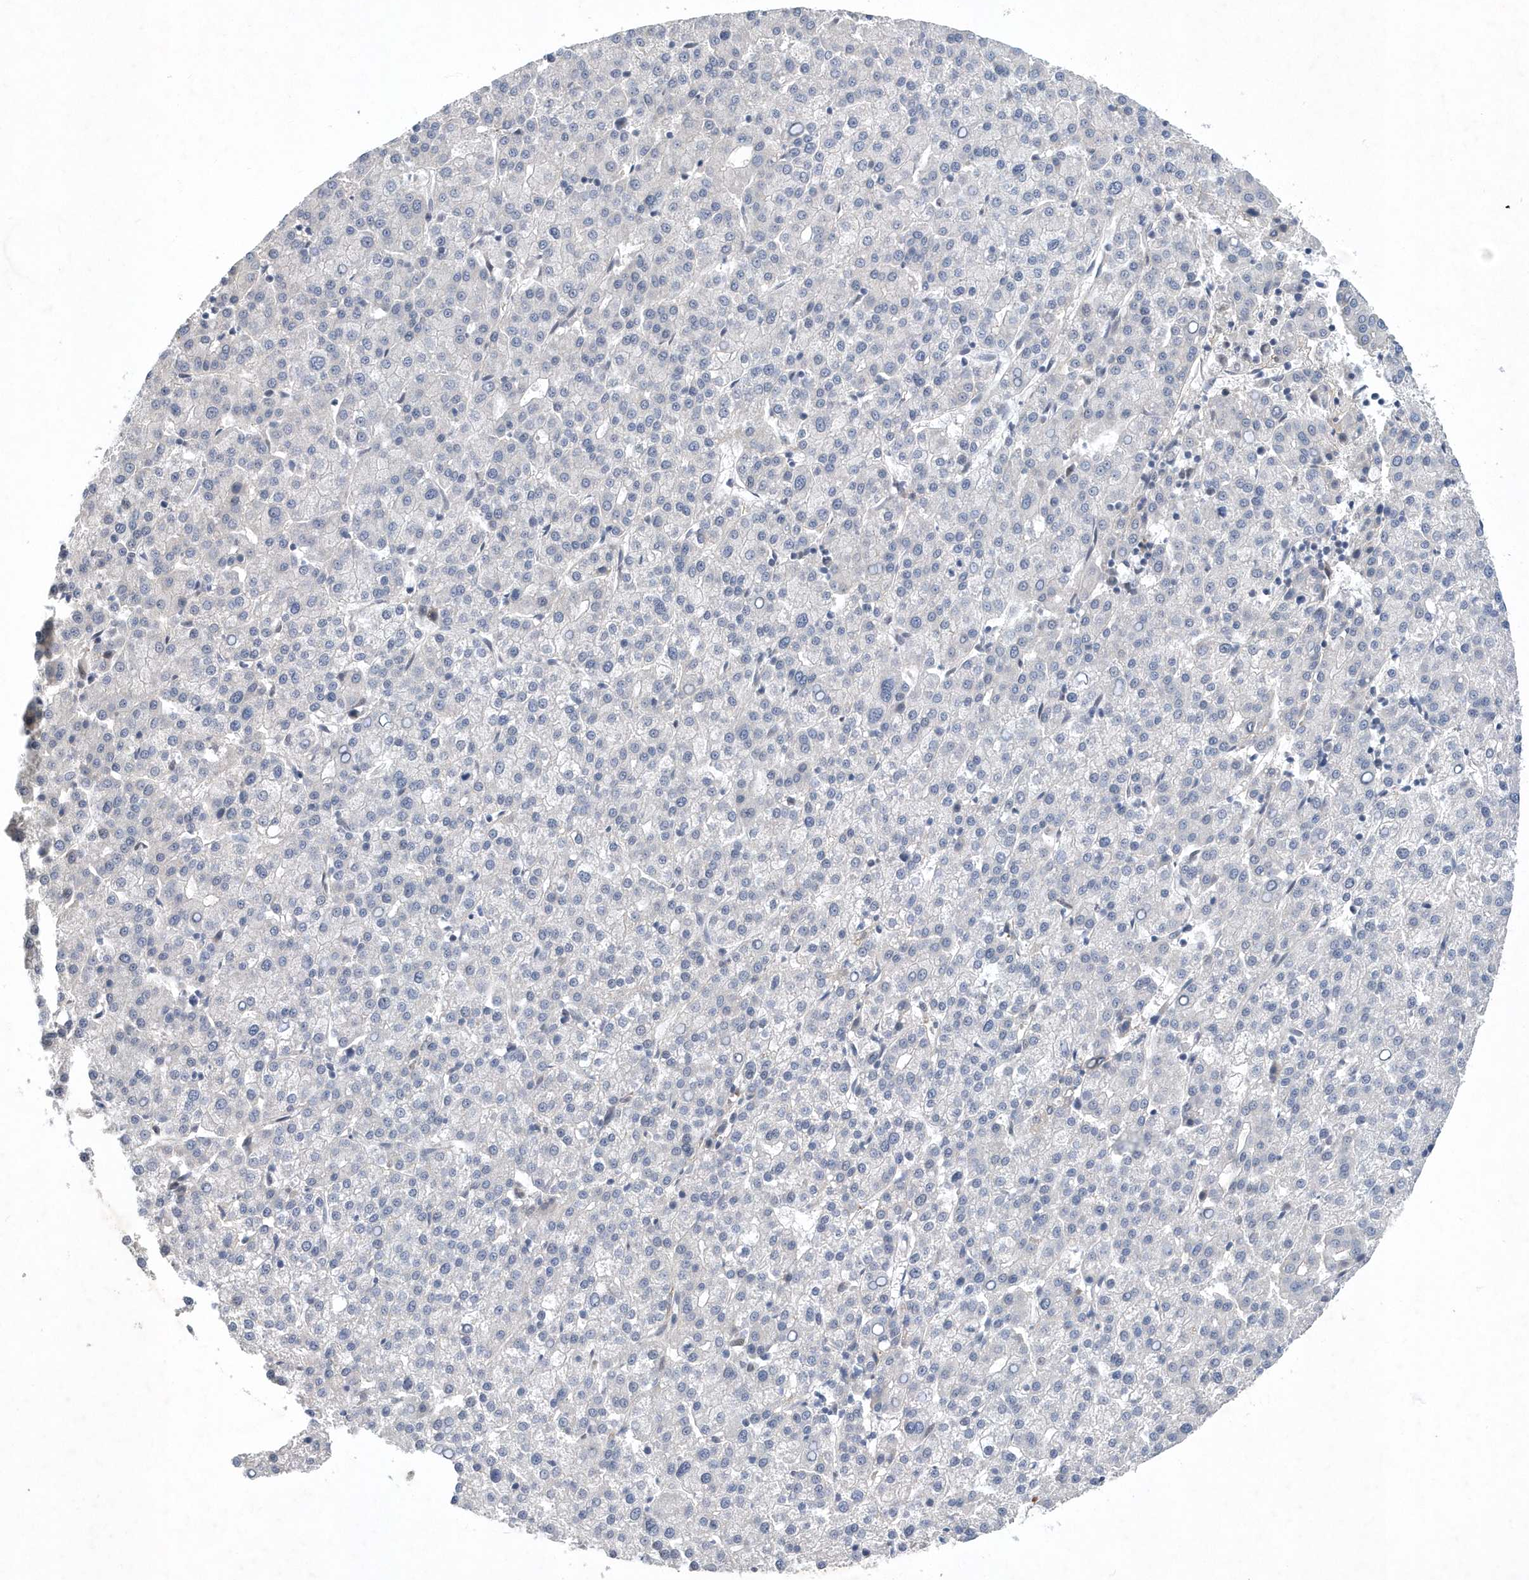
{"staining": {"intensity": "negative", "quantity": "none", "location": "none"}, "tissue": "liver cancer", "cell_type": "Tumor cells", "image_type": "cancer", "snomed": [{"axis": "morphology", "description": "Carcinoma, Hepatocellular, NOS"}, {"axis": "topography", "description": "Liver"}], "caption": "DAB immunohistochemical staining of human liver hepatocellular carcinoma exhibits no significant positivity in tumor cells.", "gene": "FAM217A", "patient": {"sex": "female", "age": 58}}